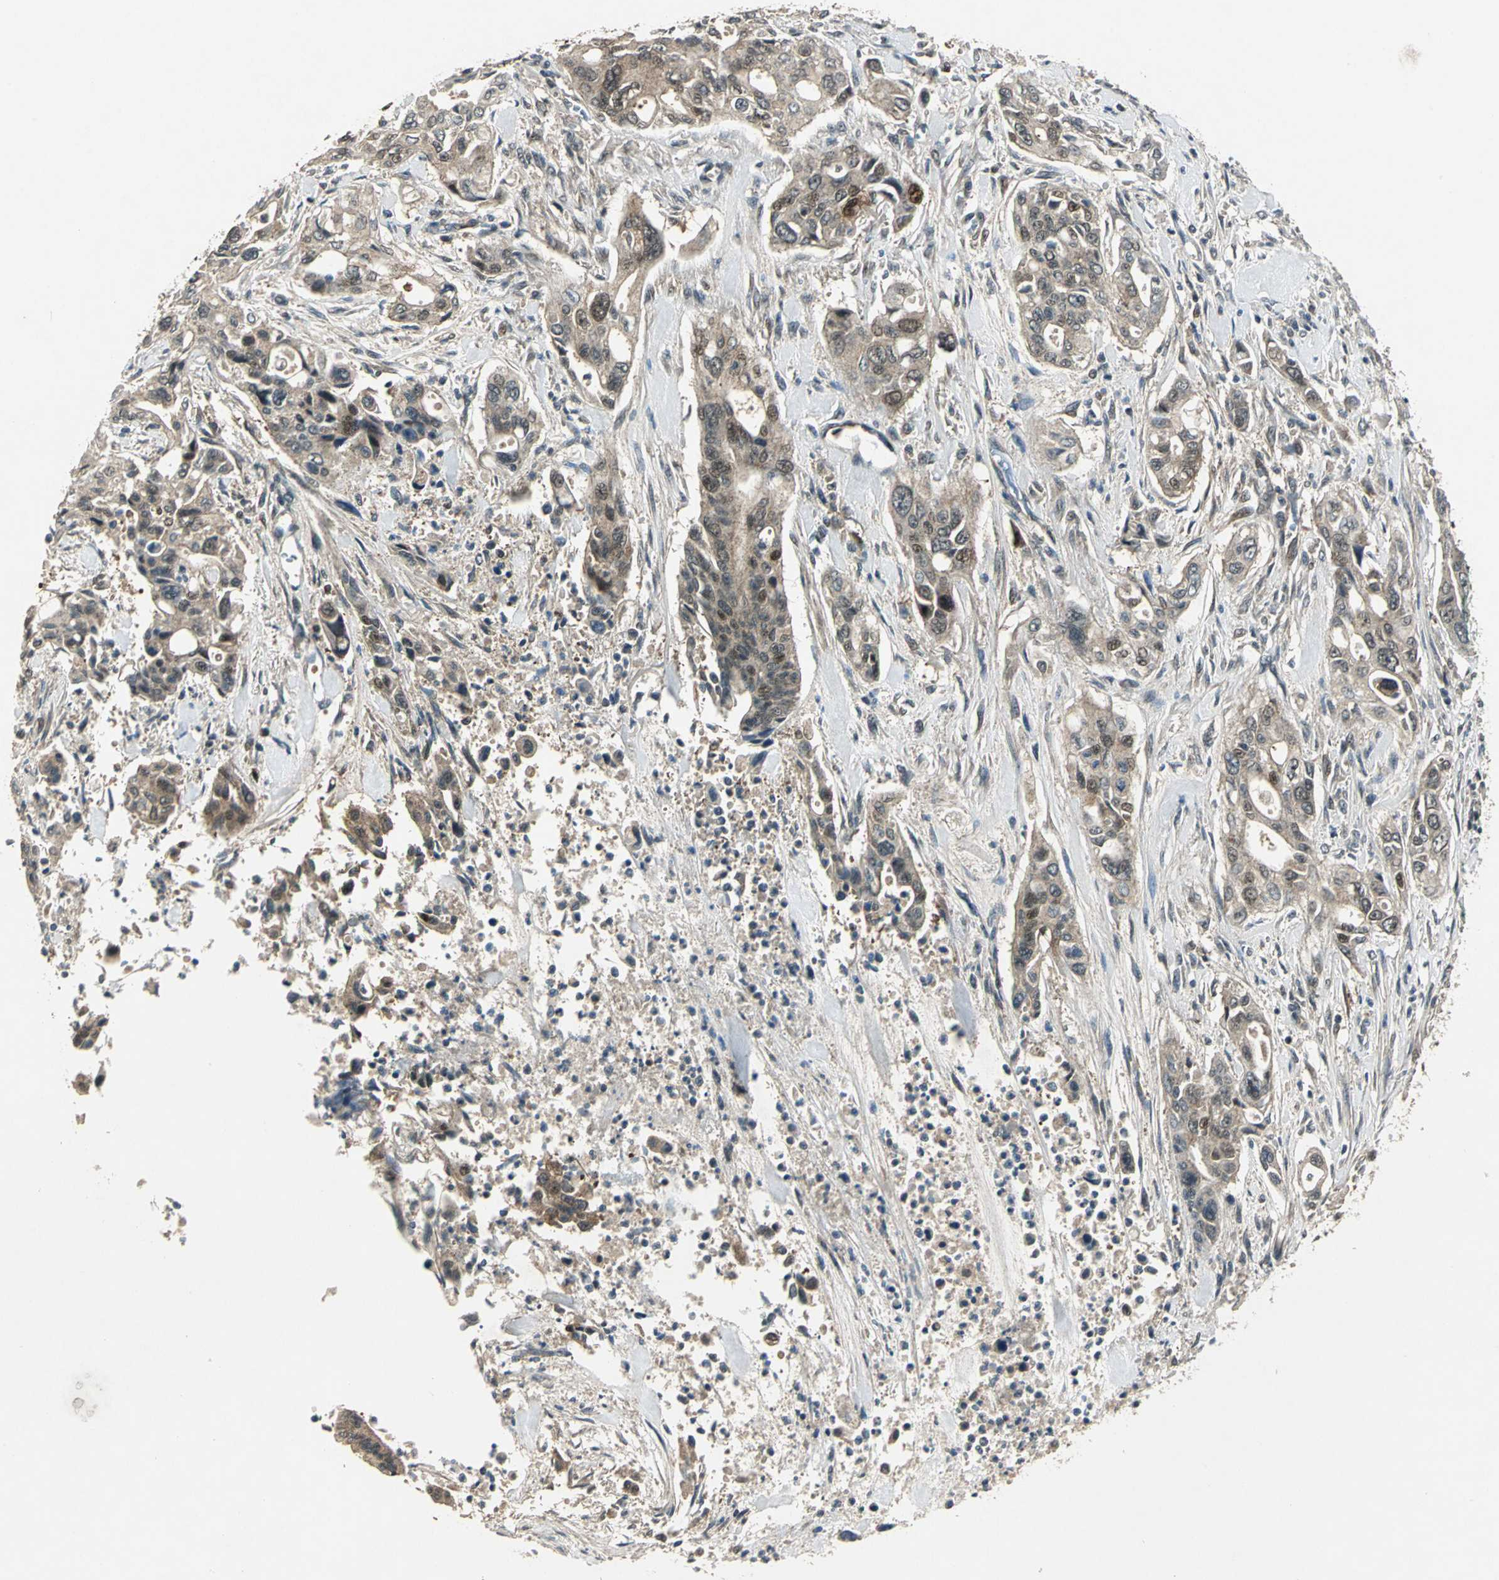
{"staining": {"intensity": "weak", "quantity": ">75%", "location": "cytoplasmic/membranous,nuclear"}, "tissue": "pancreatic cancer", "cell_type": "Tumor cells", "image_type": "cancer", "snomed": [{"axis": "morphology", "description": "Adenocarcinoma, NOS"}, {"axis": "topography", "description": "Pancreas"}], "caption": "Immunohistochemical staining of human adenocarcinoma (pancreatic) reveals low levels of weak cytoplasmic/membranous and nuclear protein expression in about >75% of tumor cells.", "gene": "AHSA1", "patient": {"sex": "male", "age": 77}}